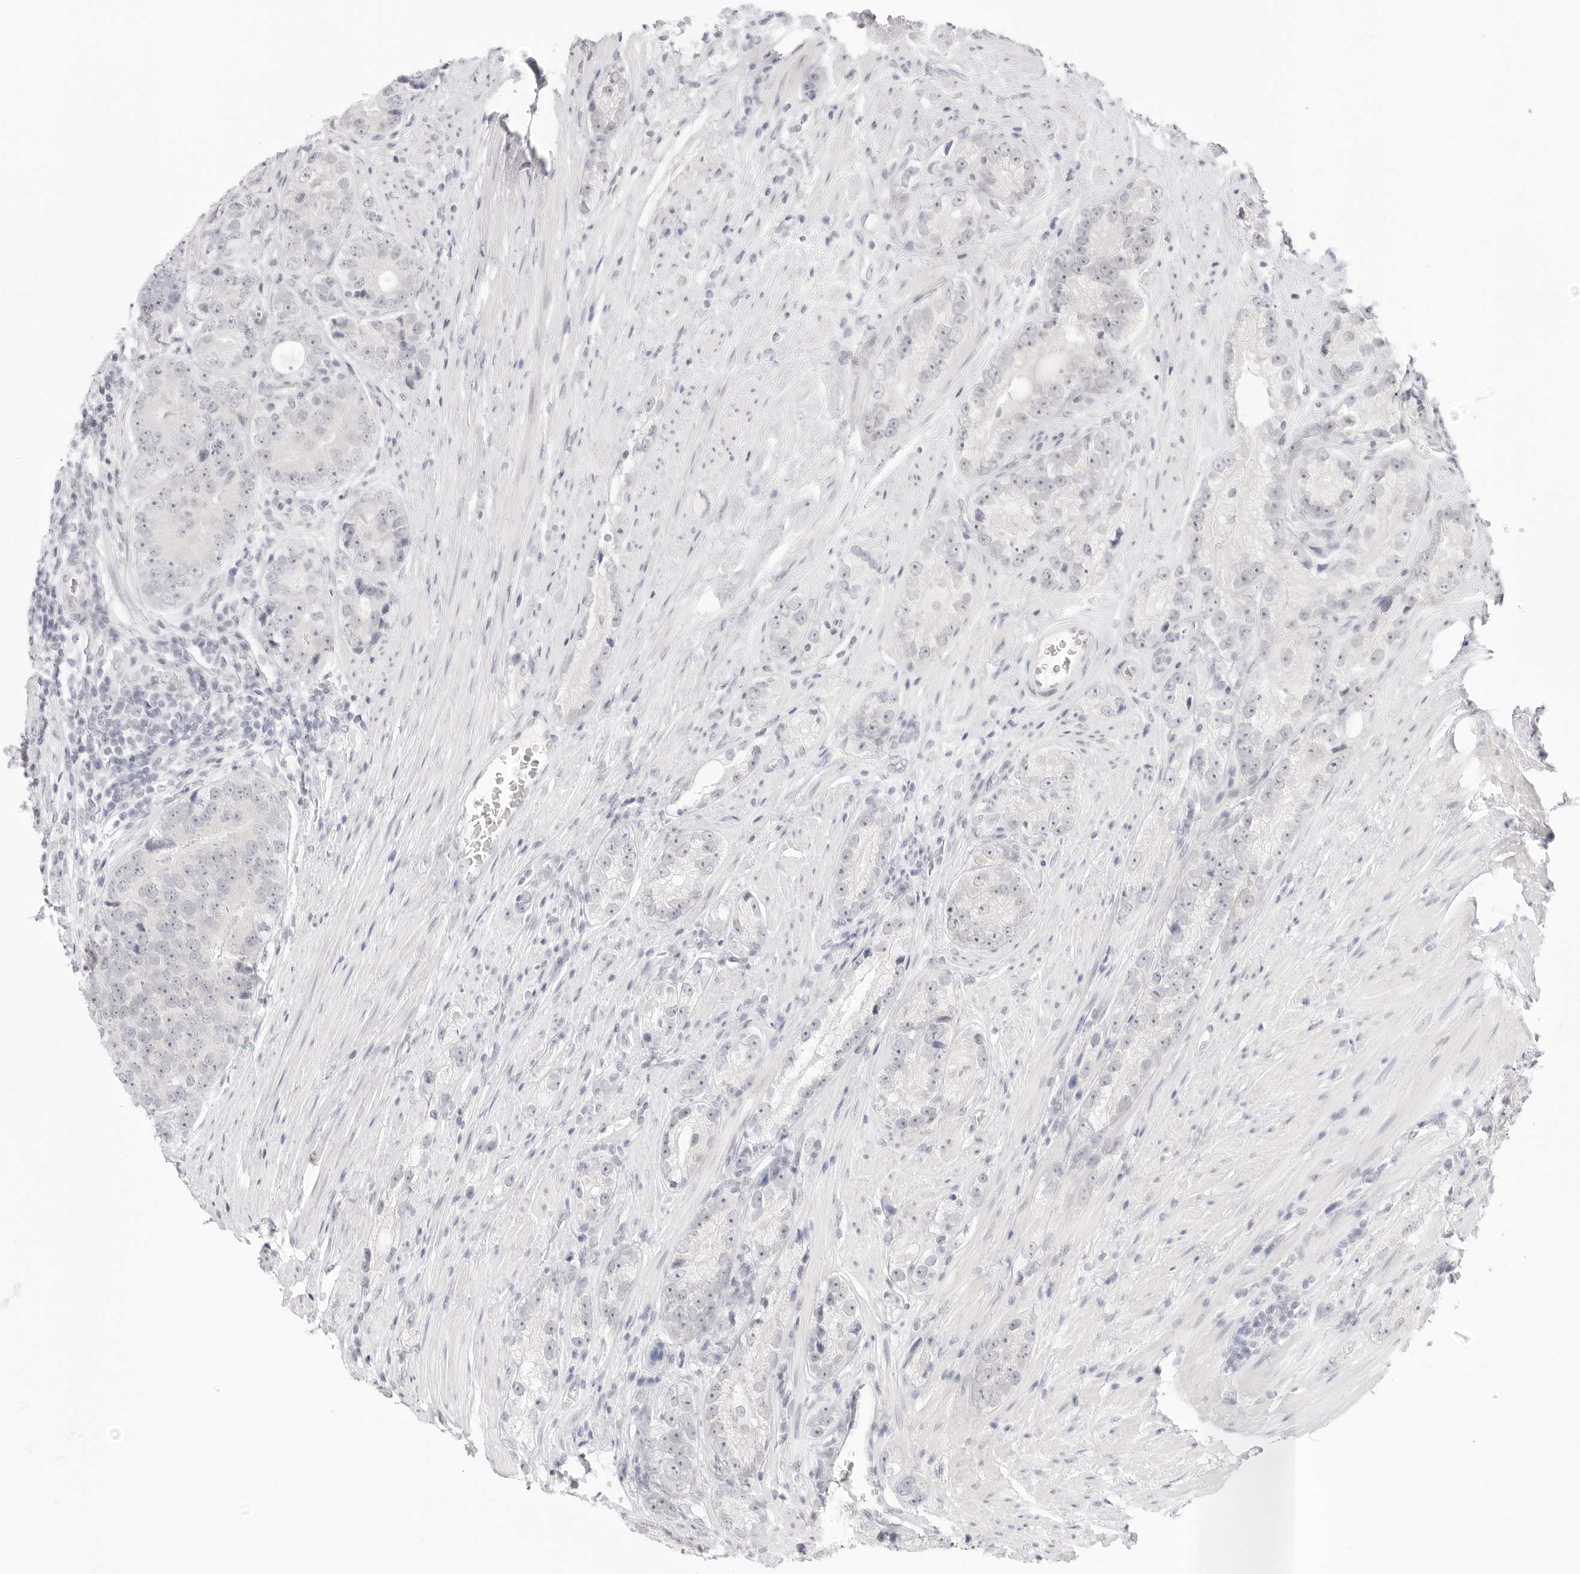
{"staining": {"intensity": "negative", "quantity": "none", "location": "none"}, "tissue": "prostate cancer", "cell_type": "Tumor cells", "image_type": "cancer", "snomed": [{"axis": "morphology", "description": "Adenocarcinoma, High grade"}, {"axis": "topography", "description": "Prostate"}], "caption": "This image is of prostate adenocarcinoma (high-grade) stained with immunohistochemistry (IHC) to label a protein in brown with the nuclei are counter-stained blue. There is no positivity in tumor cells.", "gene": "MED18", "patient": {"sex": "male", "age": 56}}